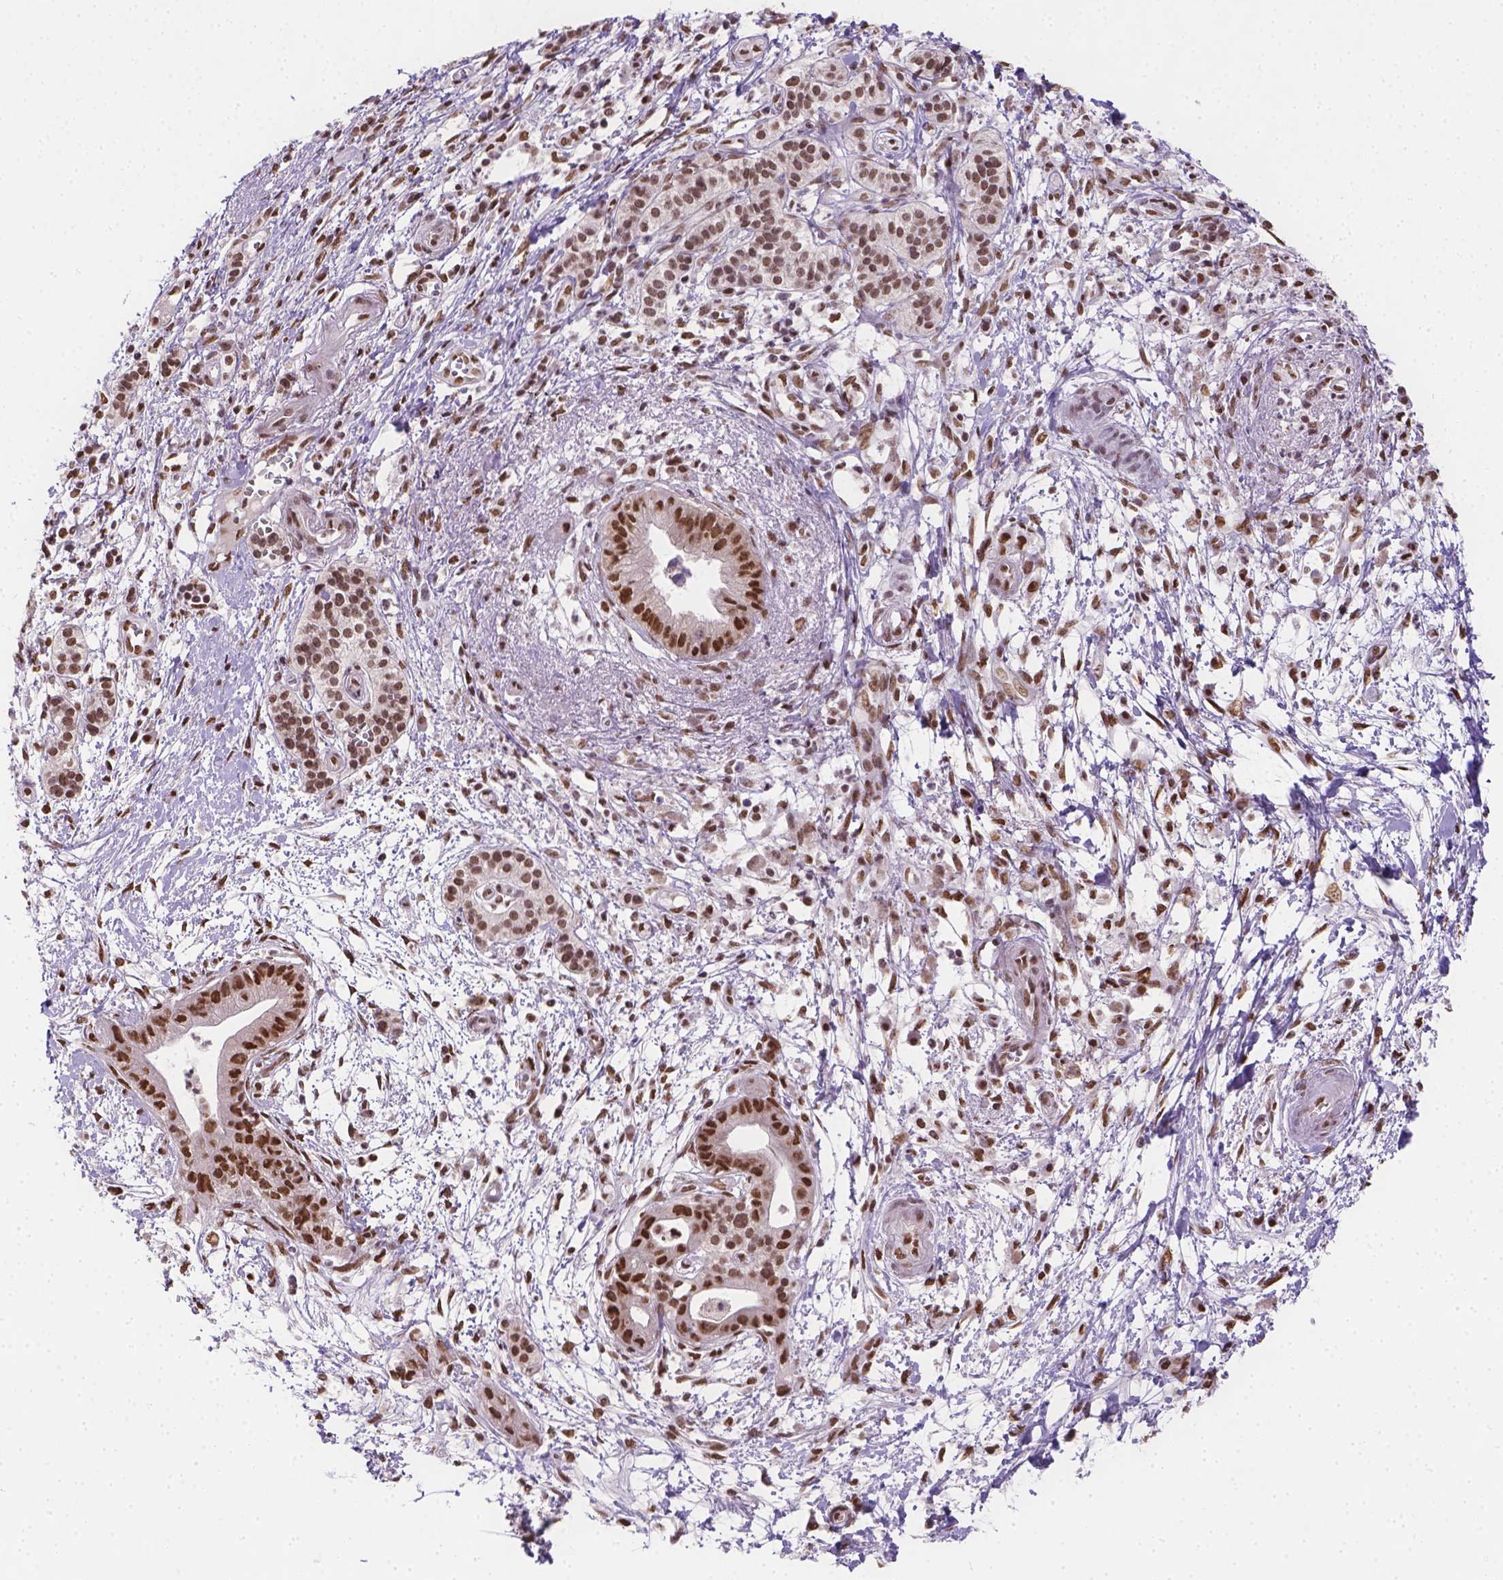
{"staining": {"intensity": "strong", "quantity": ">75%", "location": "nuclear"}, "tissue": "pancreatic cancer", "cell_type": "Tumor cells", "image_type": "cancer", "snomed": [{"axis": "morphology", "description": "Normal tissue, NOS"}, {"axis": "morphology", "description": "Adenocarcinoma, NOS"}, {"axis": "topography", "description": "Lymph node"}, {"axis": "topography", "description": "Pancreas"}], "caption": "DAB (3,3'-diaminobenzidine) immunohistochemical staining of human pancreatic adenocarcinoma reveals strong nuclear protein expression in approximately >75% of tumor cells.", "gene": "FANCE", "patient": {"sex": "female", "age": 58}}